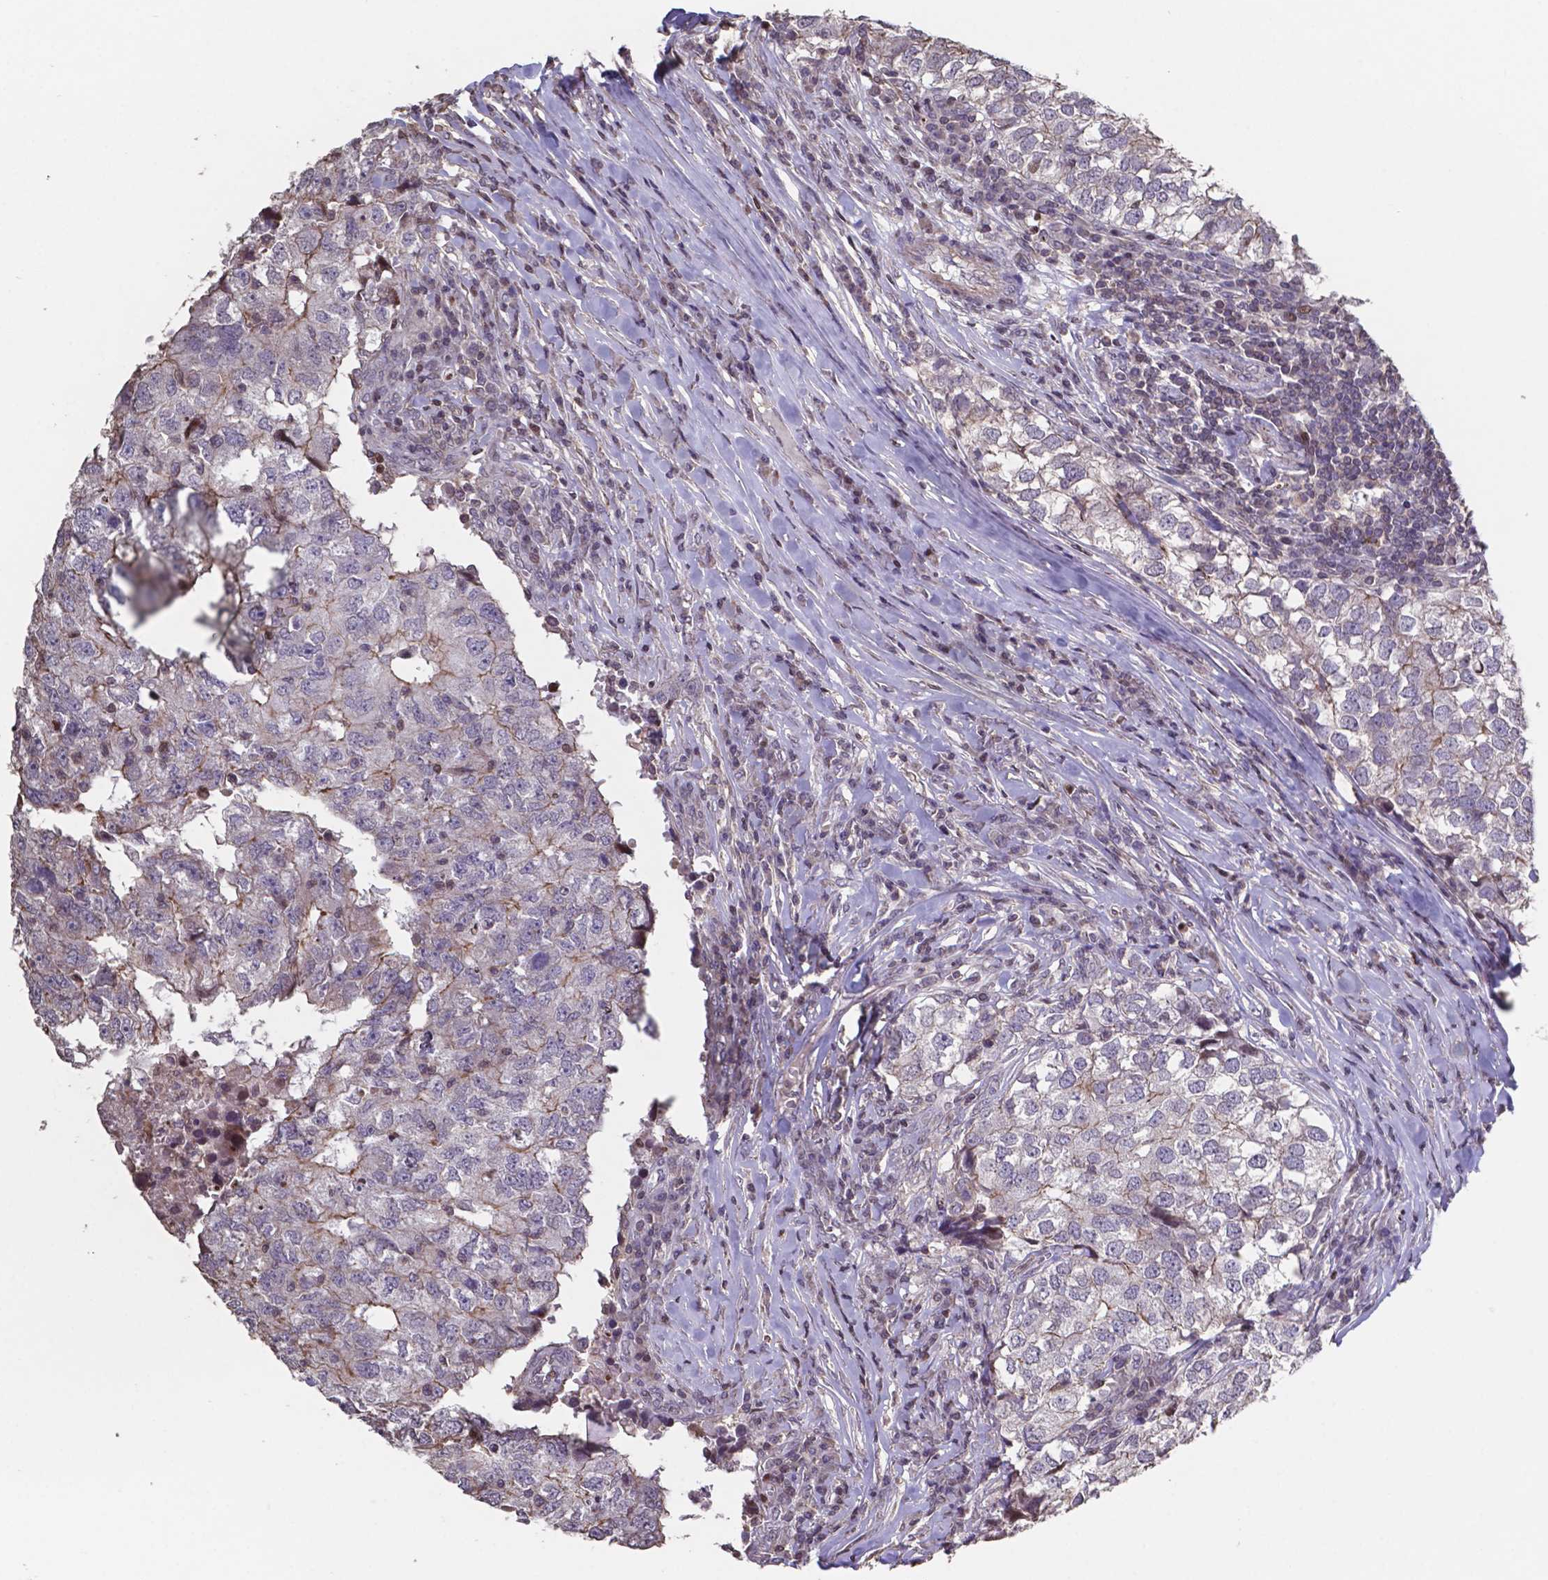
{"staining": {"intensity": "weak", "quantity": "<25%", "location": "cytoplasmic/membranous"}, "tissue": "breast cancer", "cell_type": "Tumor cells", "image_type": "cancer", "snomed": [{"axis": "morphology", "description": "Duct carcinoma"}, {"axis": "topography", "description": "Breast"}], "caption": "DAB (3,3'-diaminobenzidine) immunohistochemical staining of breast invasive ductal carcinoma exhibits no significant positivity in tumor cells.", "gene": "MLC1", "patient": {"sex": "female", "age": 30}}